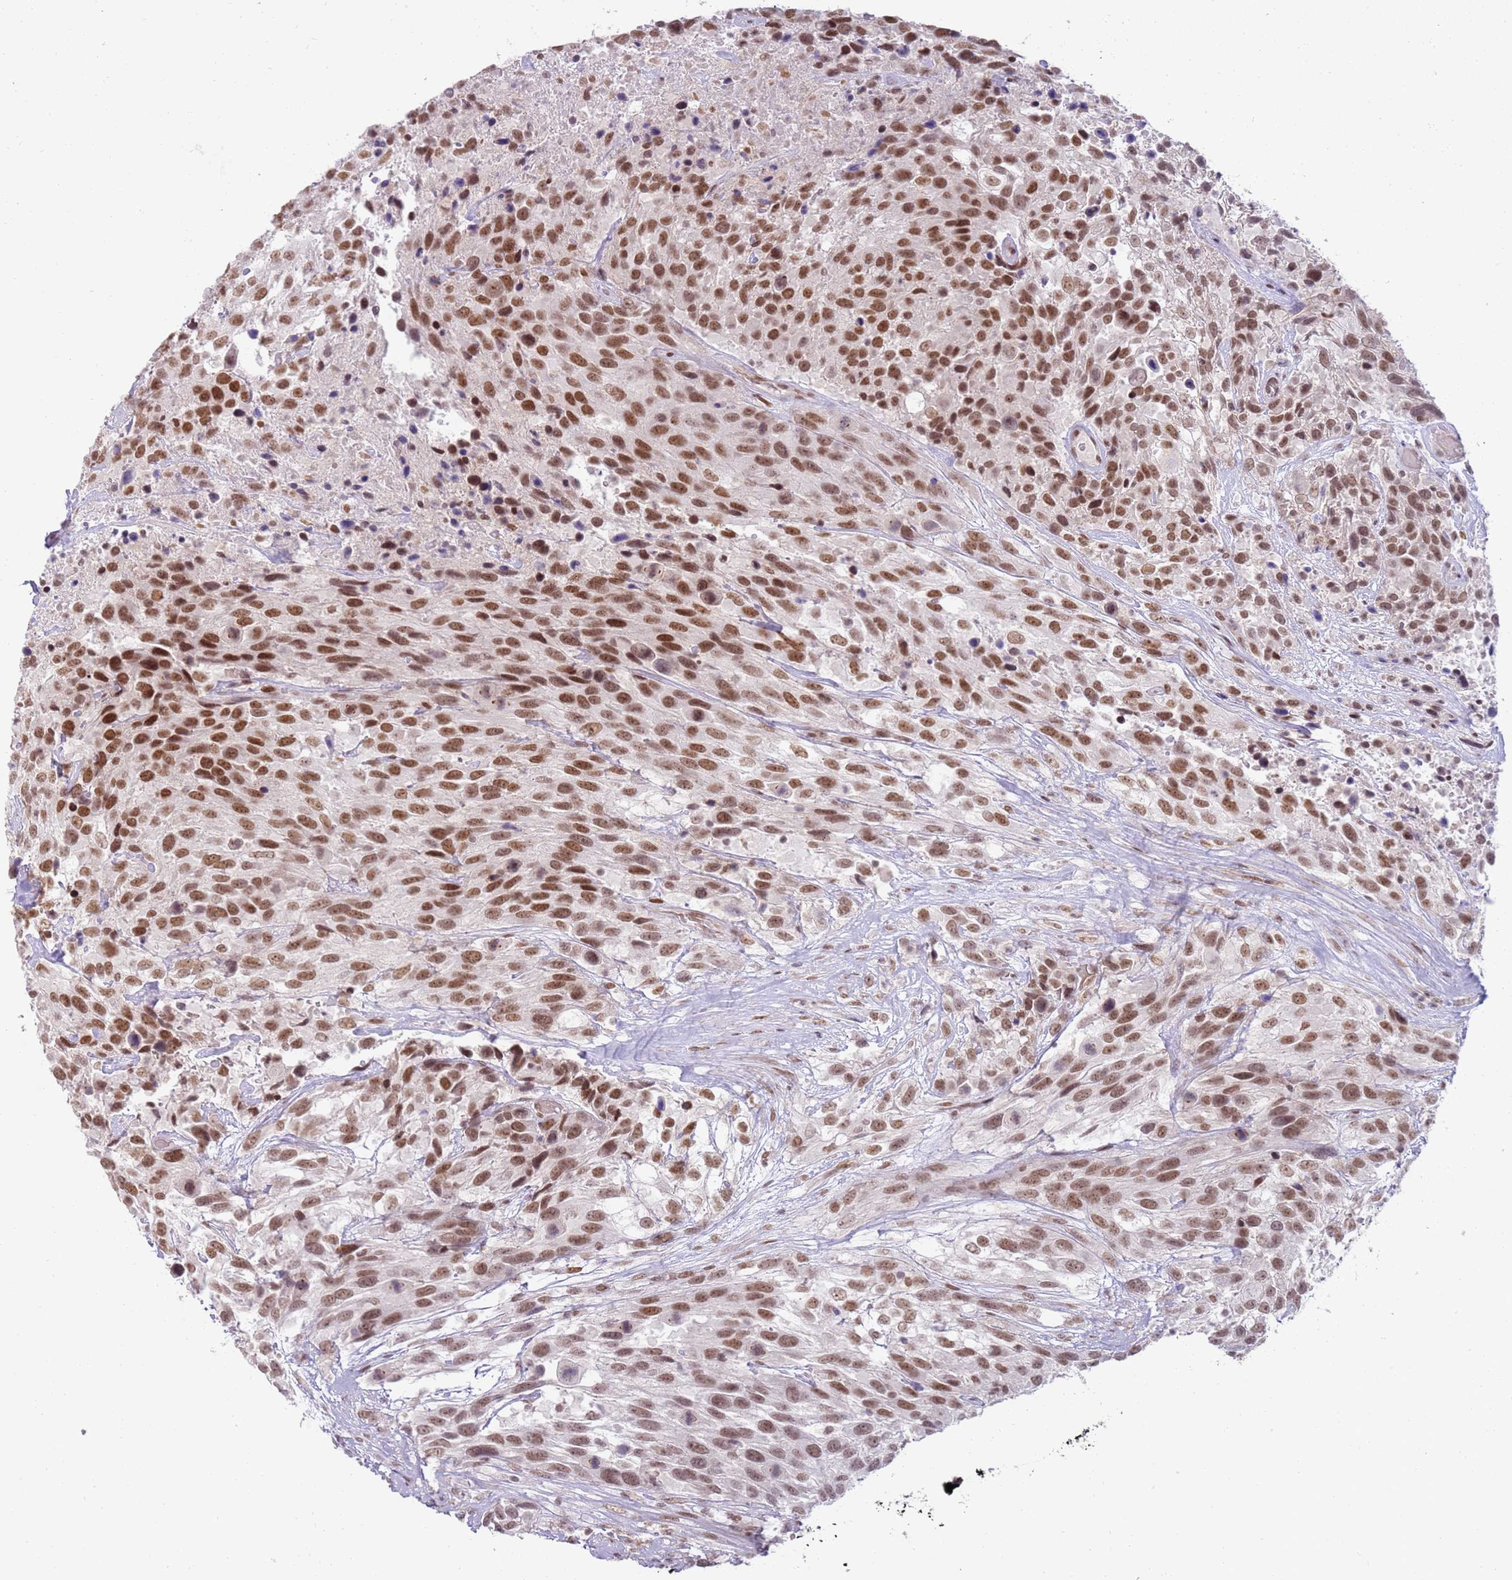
{"staining": {"intensity": "strong", "quantity": ">75%", "location": "nuclear"}, "tissue": "urothelial cancer", "cell_type": "Tumor cells", "image_type": "cancer", "snomed": [{"axis": "morphology", "description": "Urothelial carcinoma, High grade"}, {"axis": "topography", "description": "Urinary bladder"}], "caption": "The histopathology image displays immunohistochemical staining of urothelial cancer. There is strong nuclear expression is identified in about >75% of tumor cells. (DAB IHC with brightfield microscopy, high magnification).", "gene": "PHC2", "patient": {"sex": "female", "age": 70}}